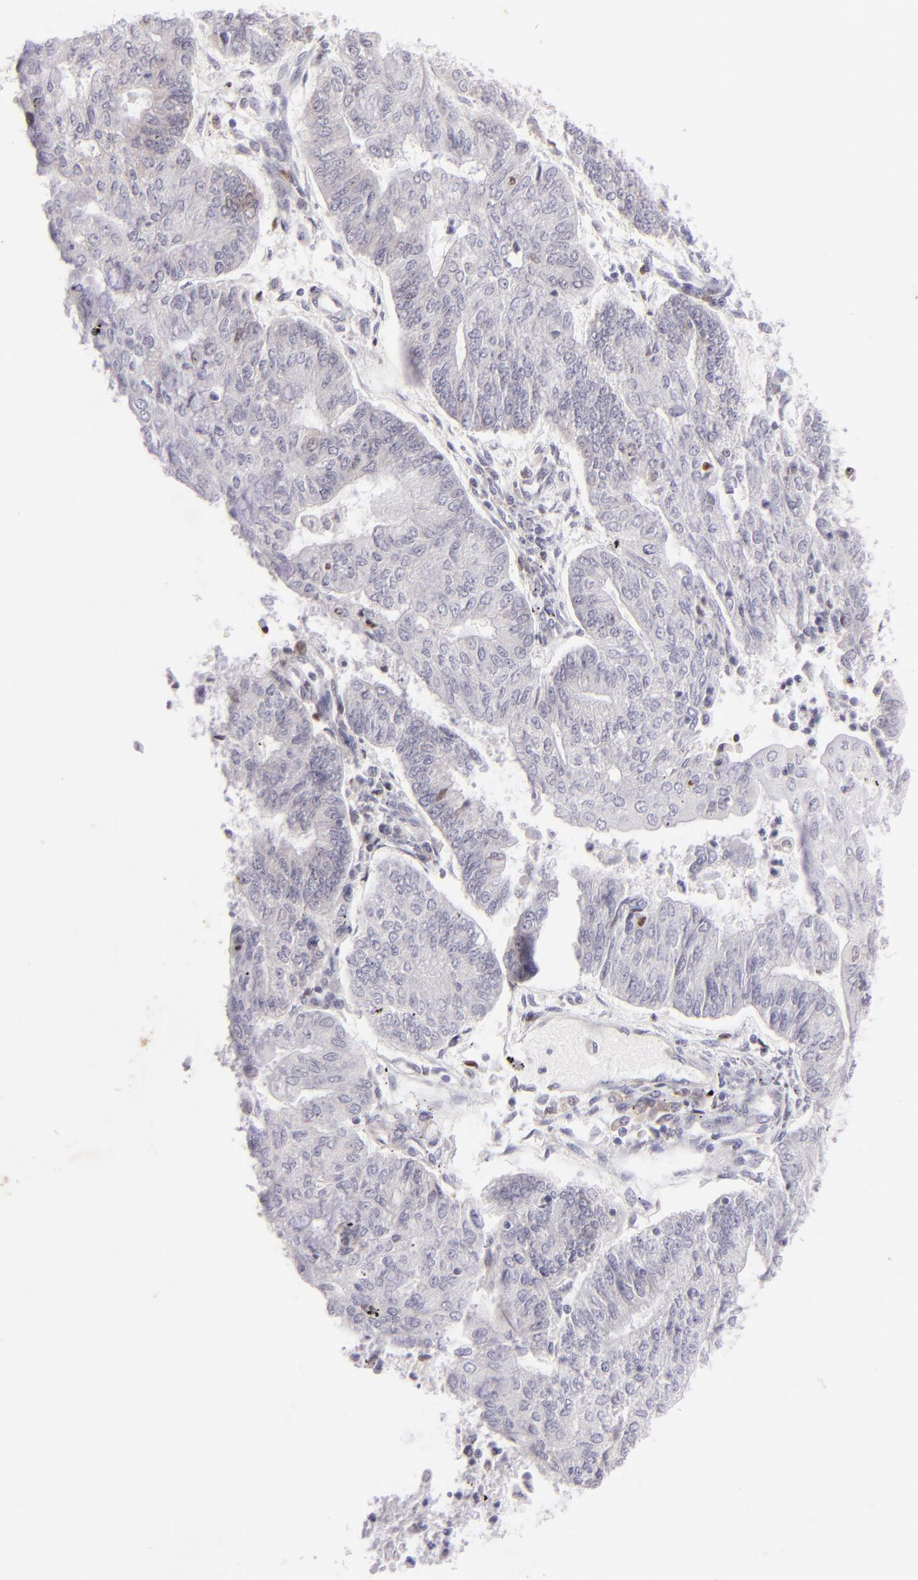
{"staining": {"intensity": "negative", "quantity": "none", "location": "none"}, "tissue": "endometrial cancer", "cell_type": "Tumor cells", "image_type": "cancer", "snomed": [{"axis": "morphology", "description": "Adenocarcinoma, NOS"}, {"axis": "topography", "description": "Endometrium"}], "caption": "Tumor cells show no significant staining in endometrial adenocarcinoma.", "gene": "POU2F1", "patient": {"sex": "female", "age": 59}}